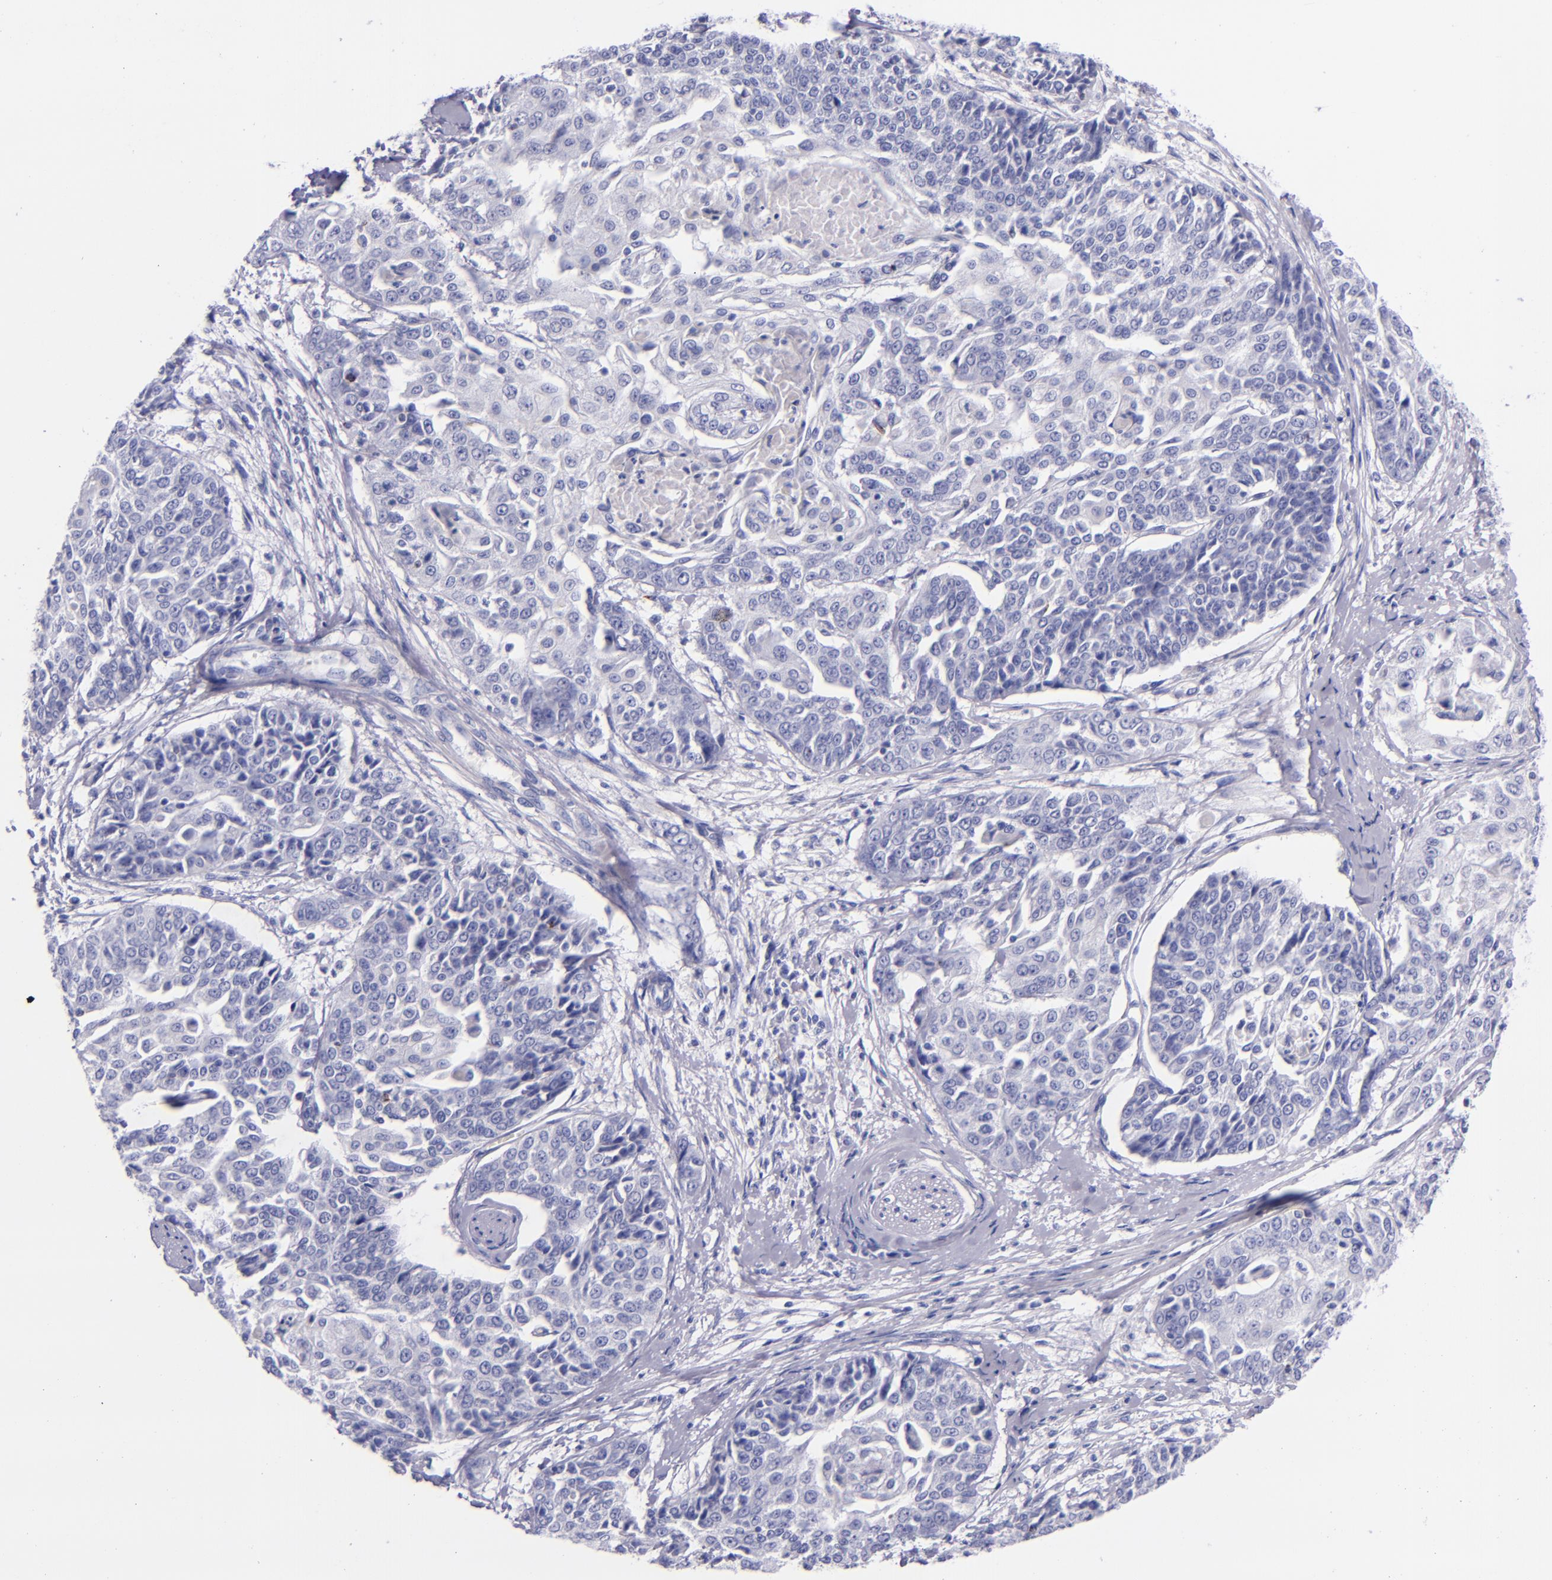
{"staining": {"intensity": "negative", "quantity": "none", "location": "none"}, "tissue": "cervical cancer", "cell_type": "Tumor cells", "image_type": "cancer", "snomed": [{"axis": "morphology", "description": "Squamous cell carcinoma, NOS"}, {"axis": "topography", "description": "Cervix"}], "caption": "A histopathology image of cervical squamous cell carcinoma stained for a protein shows no brown staining in tumor cells.", "gene": "LAG3", "patient": {"sex": "female", "age": 64}}